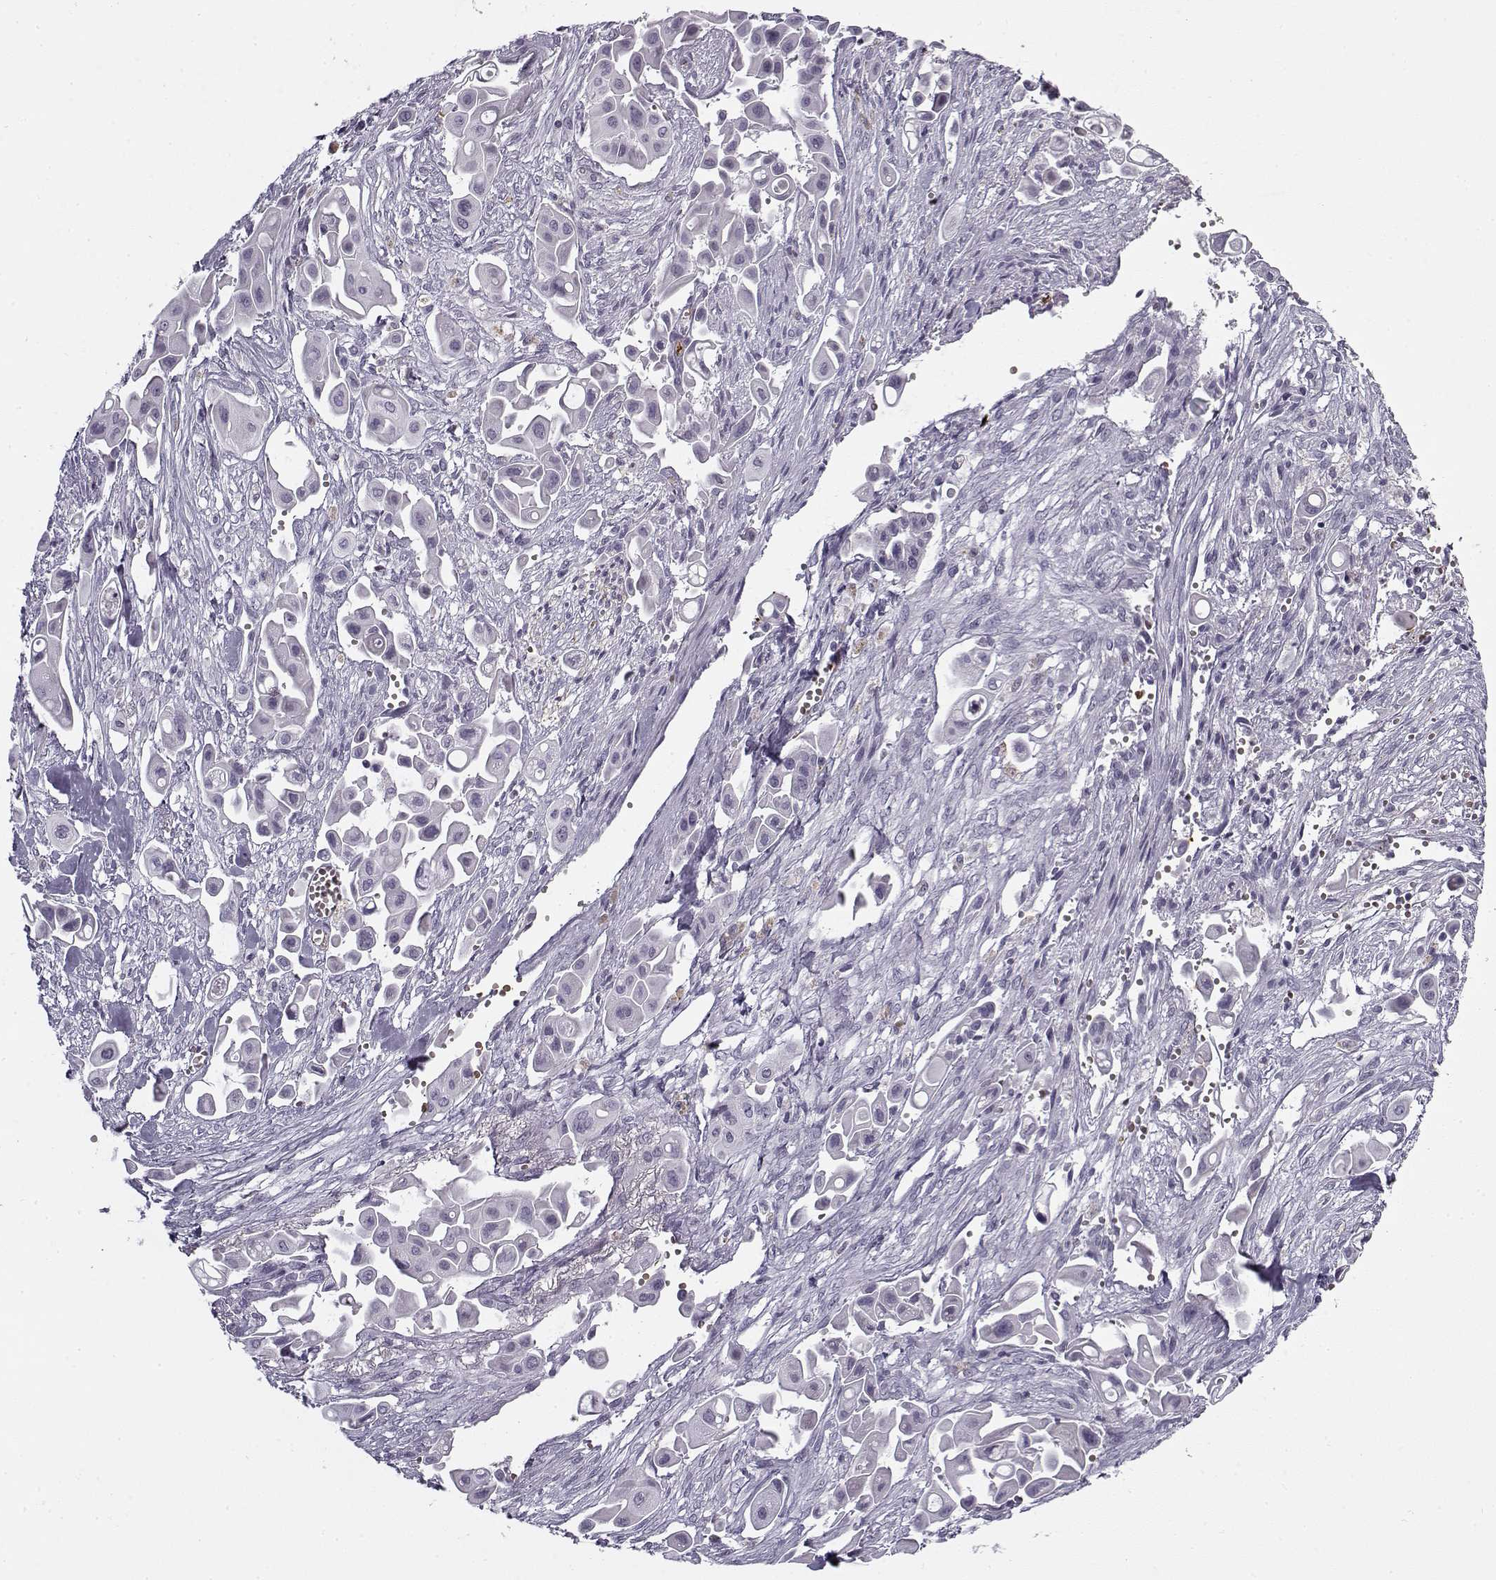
{"staining": {"intensity": "negative", "quantity": "none", "location": "none"}, "tissue": "pancreatic cancer", "cell_type": "Tumor cells", "image_type": "cancer", "snomed": [{"axis": "morphology", "description": "Adenocarcinoma, NOS"}, {"axis": "topography", "description": "Pancreas"}], "caption": "IHC image of neoplastic tissue: pancreatic cancer (adenocarcinoma) stained with DAB (3,3'-diaminobenzidine) exhibits no significant protein expression in tumor cells. (DAB (3,3'-diaminobenzidine) IHC, high magnification).", "gene": "SNCA", "patient": {"sex": "male", "age": 50}}